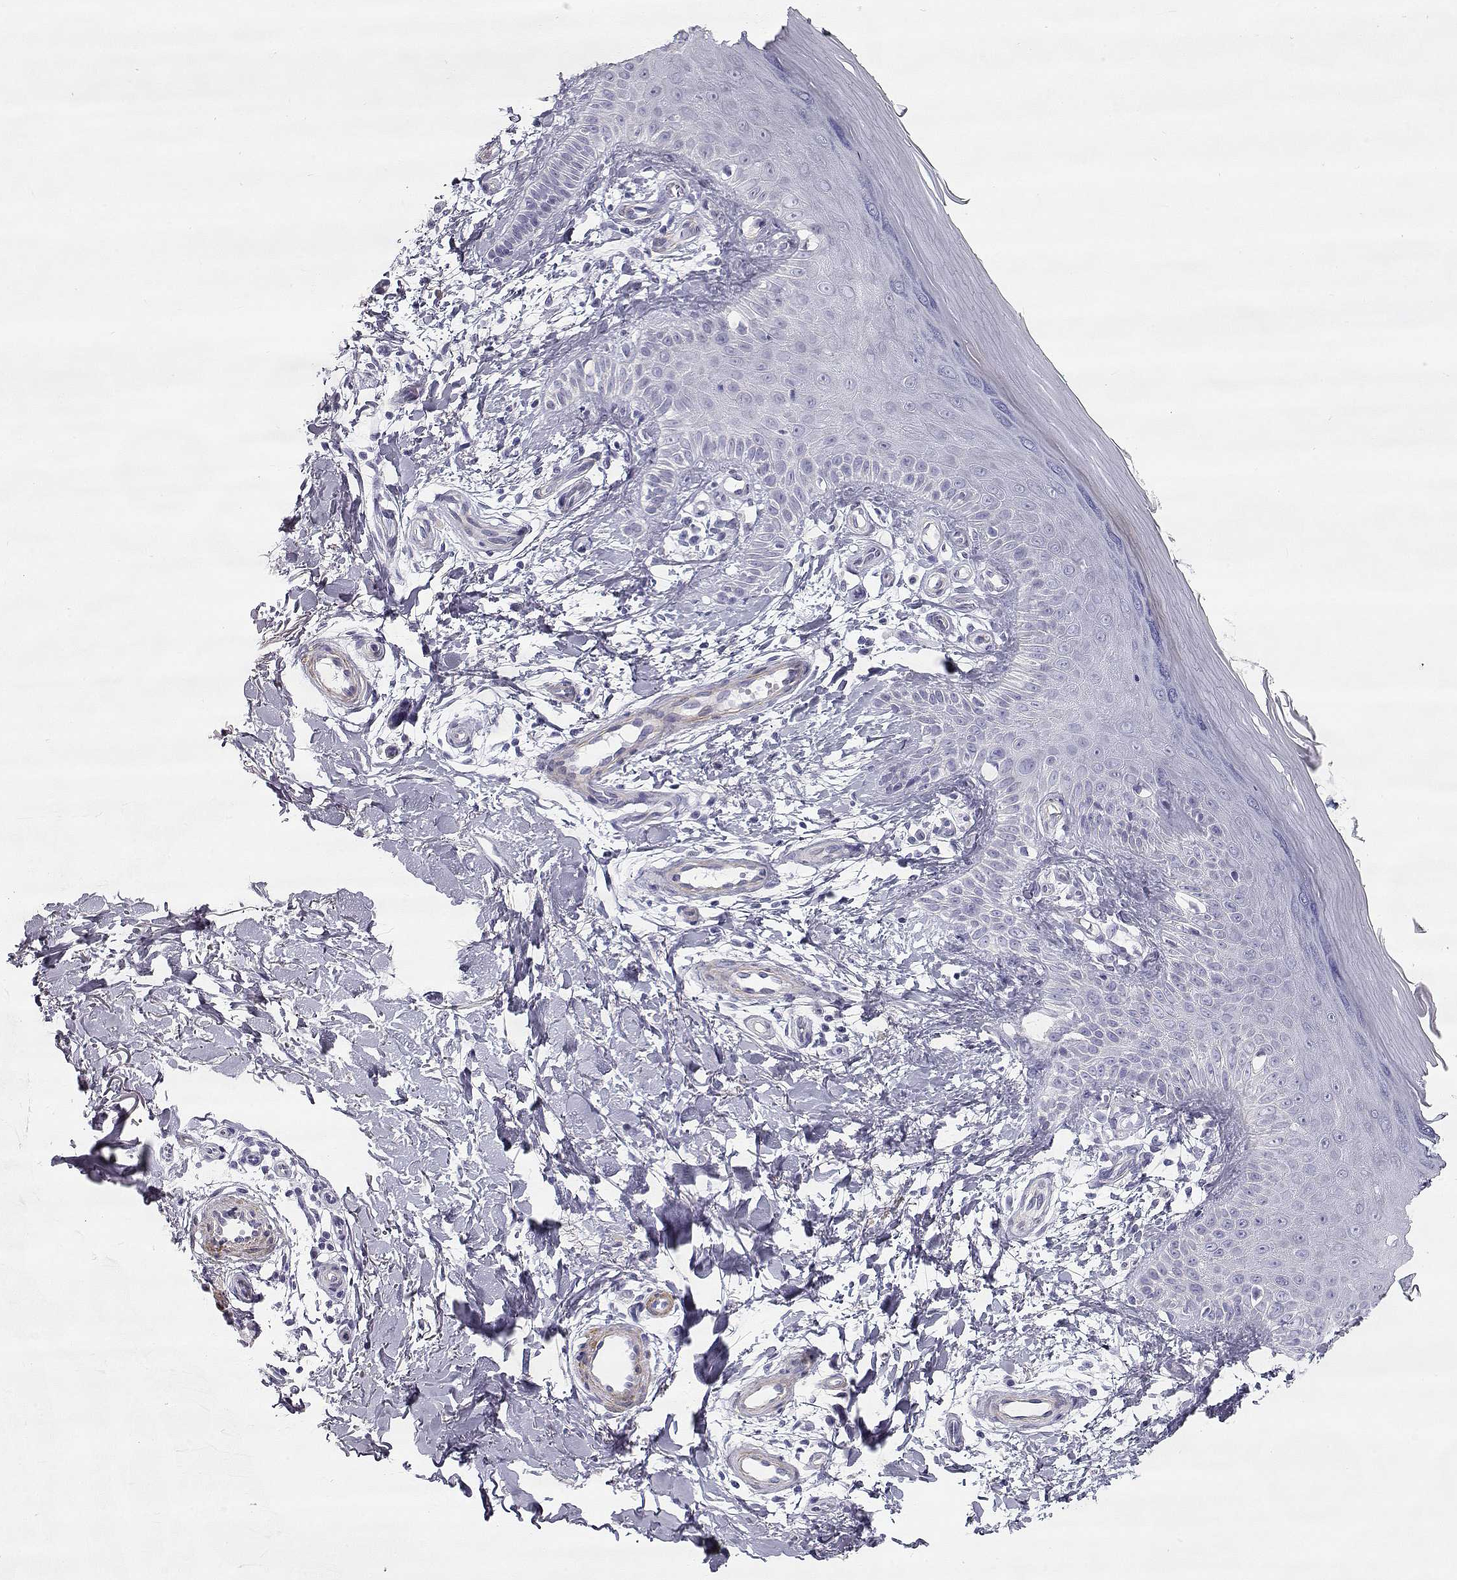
{"staining": {"intensity": "negative", "quantity": "none", "location": "none"}, "tissue": "skin", "cell_type": "Fibroblasts", "image_type": "normal", "snomed": [{"axis": "morphology", "description": "Normal tissue, NOS"}, {"axis": "morphology", "description": "Inflammation, NOS"}, {"axis": "morphology", "description": "Fibrosis, NOS"}, {"axis": "topography", "description": "Skin"}], "caption": "A high-resolution histopathology image shows immunohistochemistry (IHC) staining of benign skin, which shows no significant staining in fibroblasts.", "gene": "SLITRK3", "patient": {"sex": "male", "age": 71}}